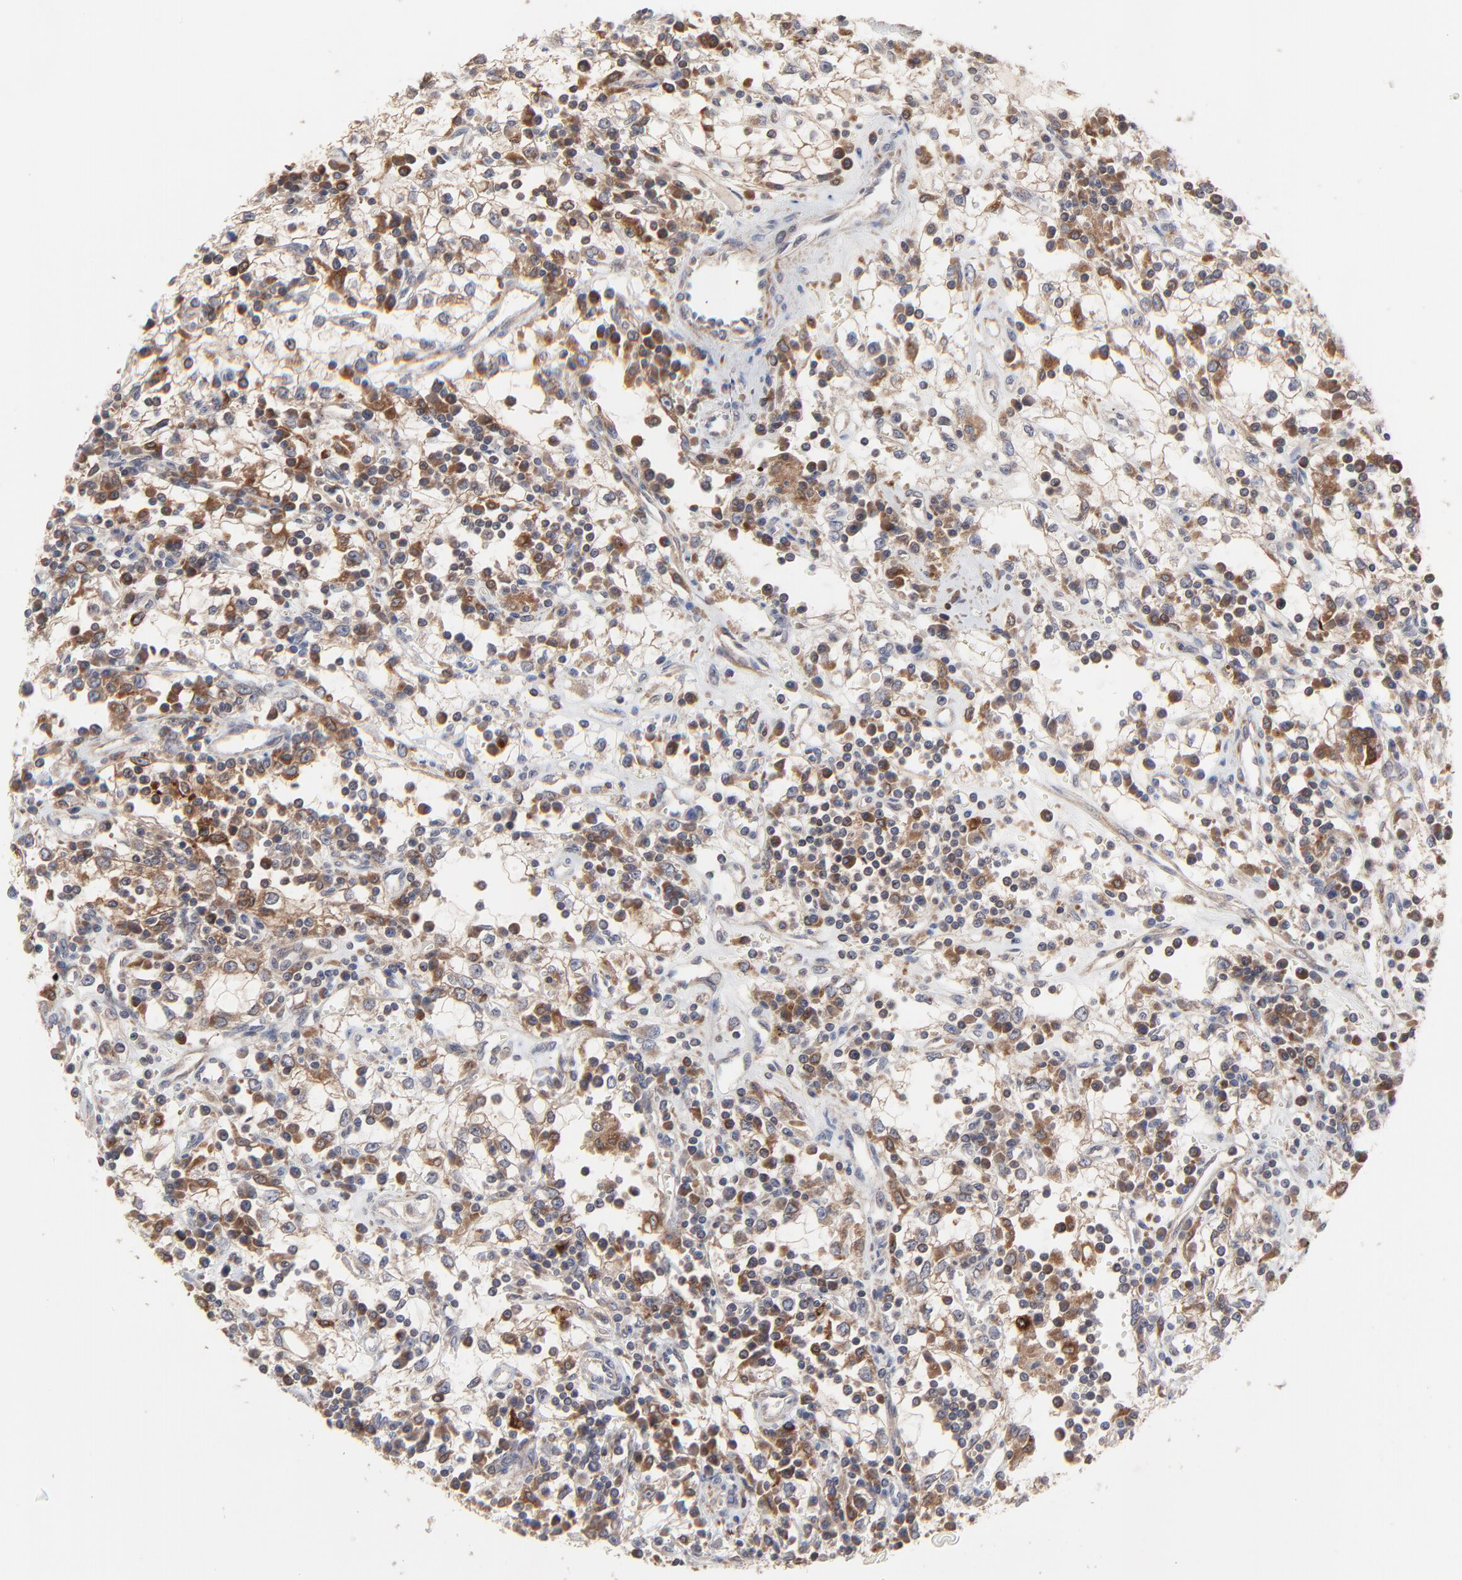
{"staining": {"intensity": "moderate", "quantity": ">75%", "location": "cytoplasmic/membranous"}, "tissue": "renal cancer", "cell_type": "Tumor cells", "image_type": "cancer", "snomed": [{"axis": "morphology", "description": "Adenocarcinoma, NOS"}, {"axis": "topography", "description": "Kidney"}], "caption": "The image shows staining of renal cancer, revealing moderate cytoplasmic/membranous protein staining (brown color) within tumor cells. The staining is performed using DAB brown chromogen to label protein expression. The nuclei are counter-stained blue using hematoxylin.", "gene": "RAB9A", "patient": {"sex": "male", "age": 82}}